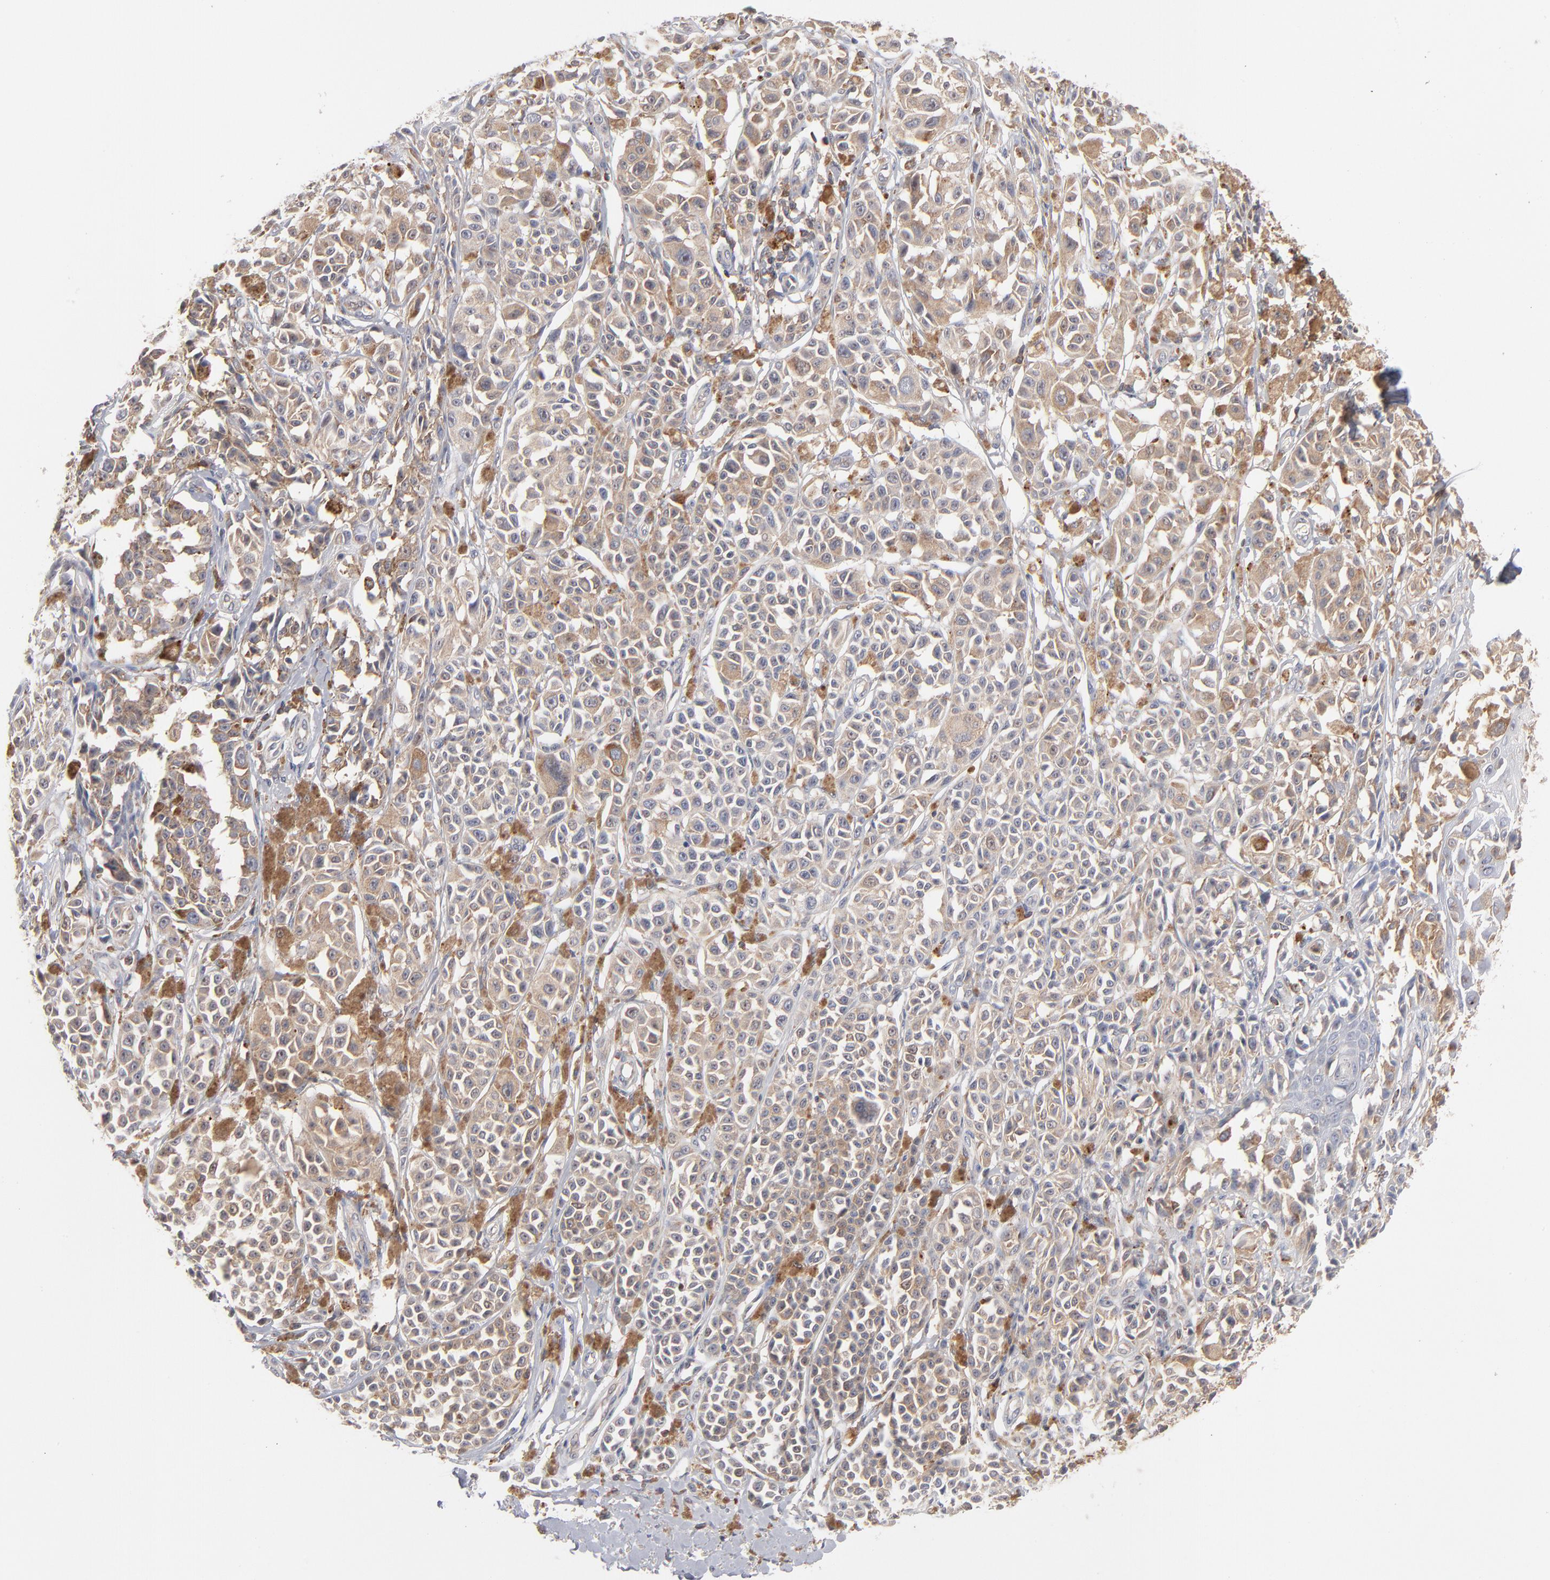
{"staining": {"intensity": "weak", "quantity": ">75%", "location": "cytoplasmic/membranous"}, "tissue": "melanoma", "cell_type": "Tumor cells", "image_type": "cancer", "snomed": [{"axis": "morphology", "description": "Malignant melanoma, NOS"}, {"axis": "topography", "description": "Skin"}], "caption": "The histopathology image exhibits staining of malignant melanoma, revealing weak cytoplasmic/membranous protein expression (brown color) within tumor cells.", "gene": "WIPF1", "patient": {"sex": "female", "age": 38}}